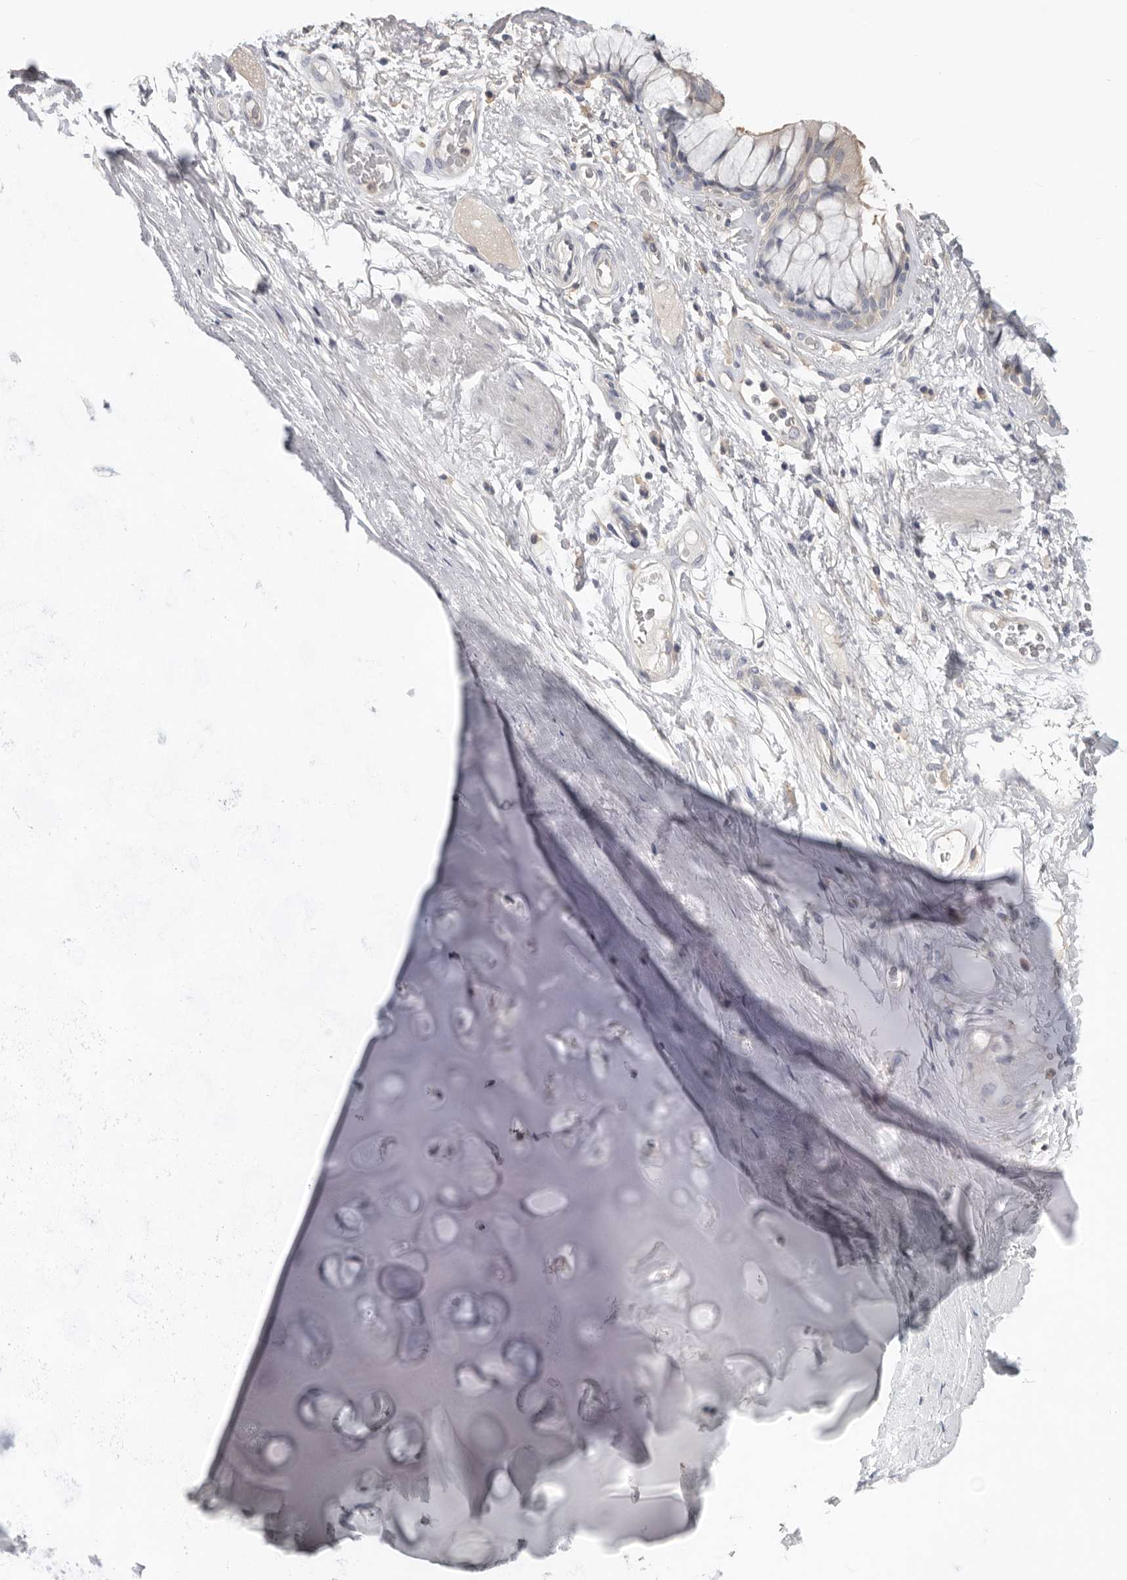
{"staining": {"intensity": "negative", "quantity": "none", "location": "none"}, "tissue": "adipose tissue", "cell_type": "Adipocytes", "image_type": "normal", "snomed": [{"axis": "morphology", "description": "Normal tissue, NOS"}, {"axis": "topography", "description": "Bronchus"}], "caption": "An immunohistochemistry histopathology image of normal adipose tissue is shown. There is no staining in adipocytes of adipose tissue. The staining is performed using DAB brown chromogen with nuclei counter-stained in using hematoxylin.", "gene": "WDTC1", "patient": {"sex": "male", "age": 66}}